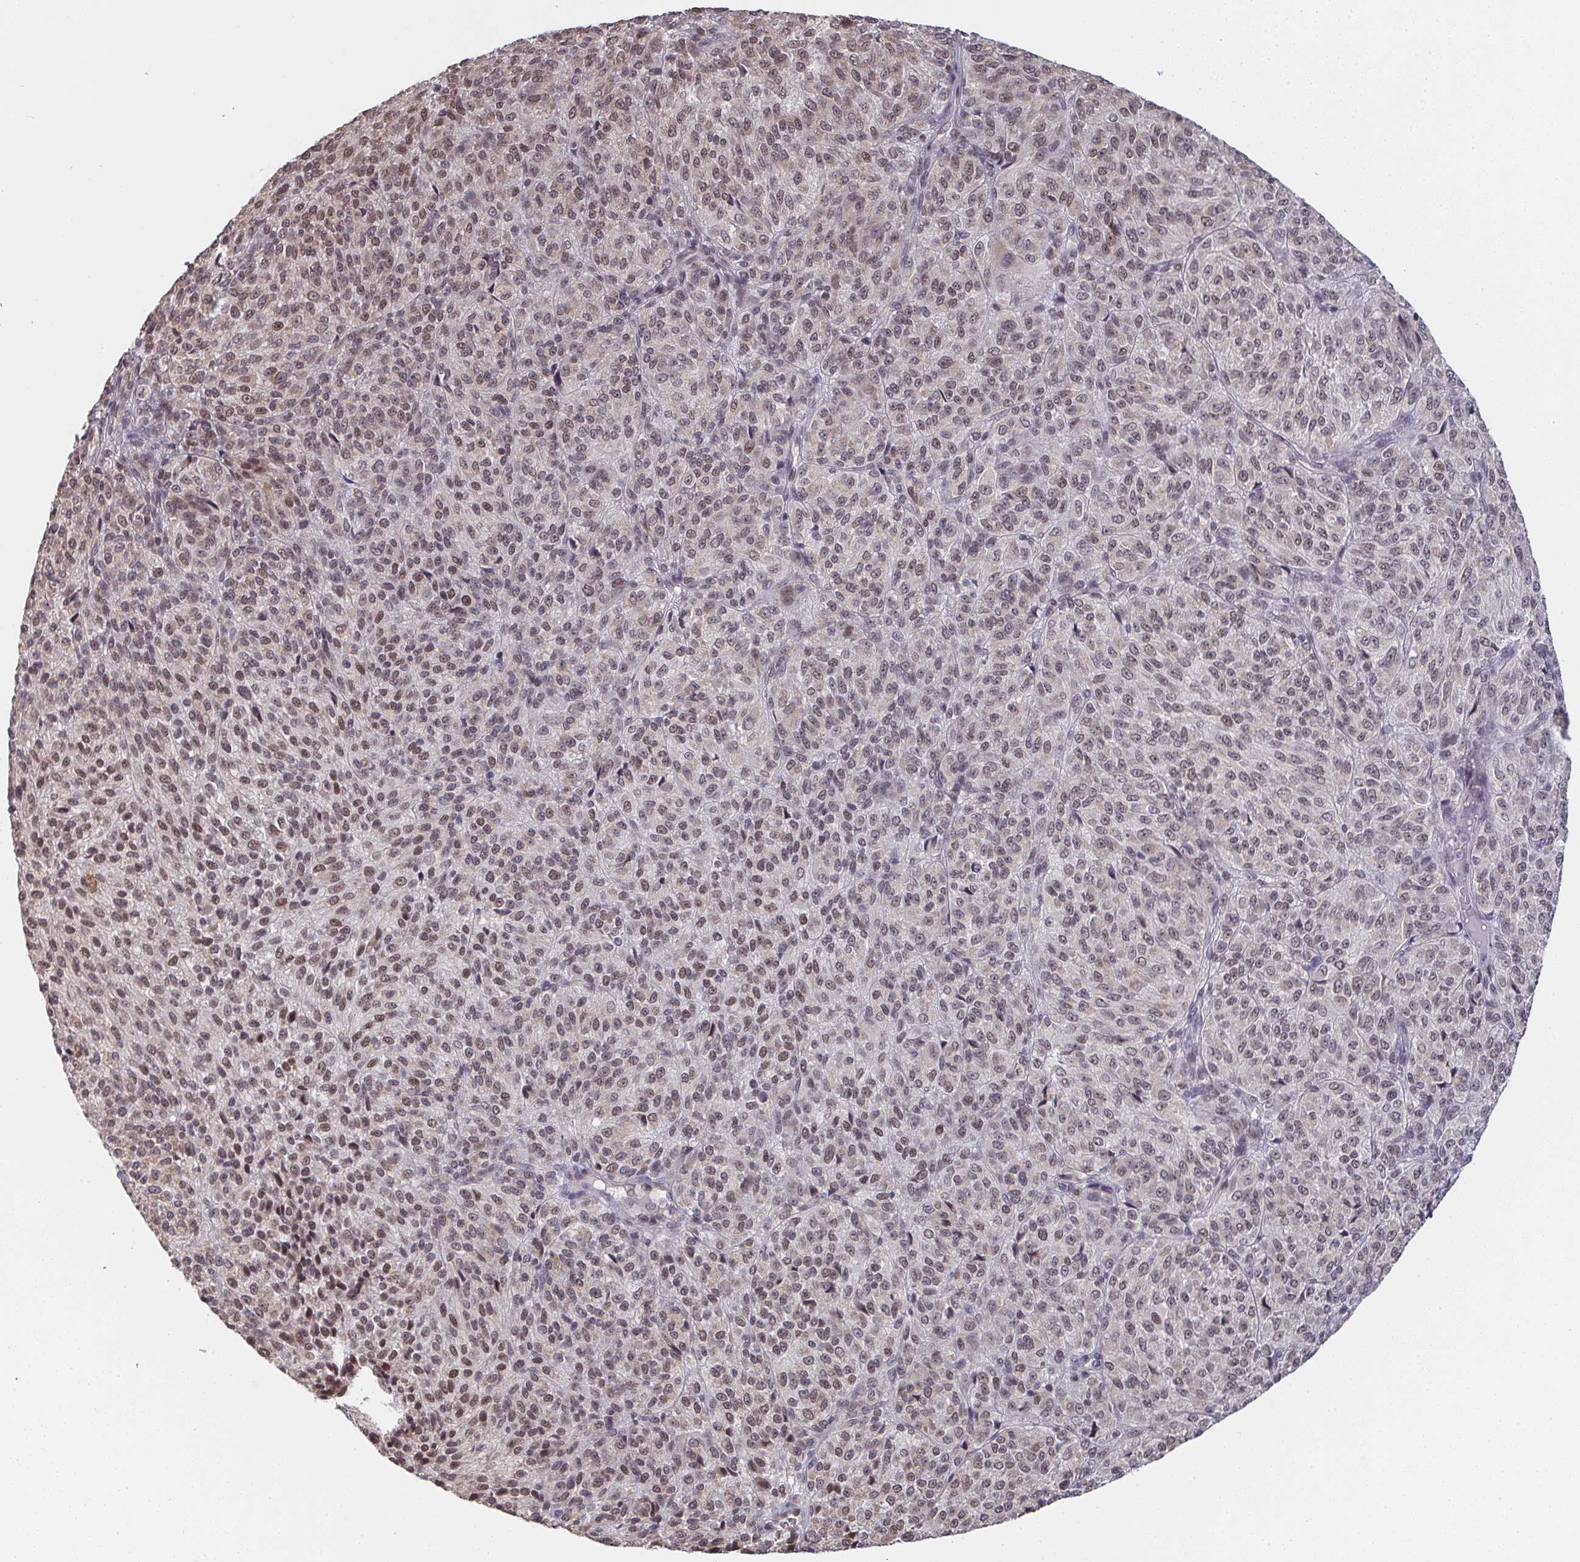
{"staining": {"intensity": "moderate", "quantity": ">75%", "location": "nuclear"}, "tissue": "melanoma", "cell_type": "Tumor cells", "image_type": "cancer", "snomed": [{"axis": "morphology", "description": "Malignant melanoma, Metastatic site"}, {"axis": "topography", "description": "Brain"}], "caption": "A brown stain highlights moderate nuclear positivity of a protein in malignant melanoma (metastatic site) tumor cells.", "gene": "SAP30", "patient": {"sex": "female", "age": 56}}